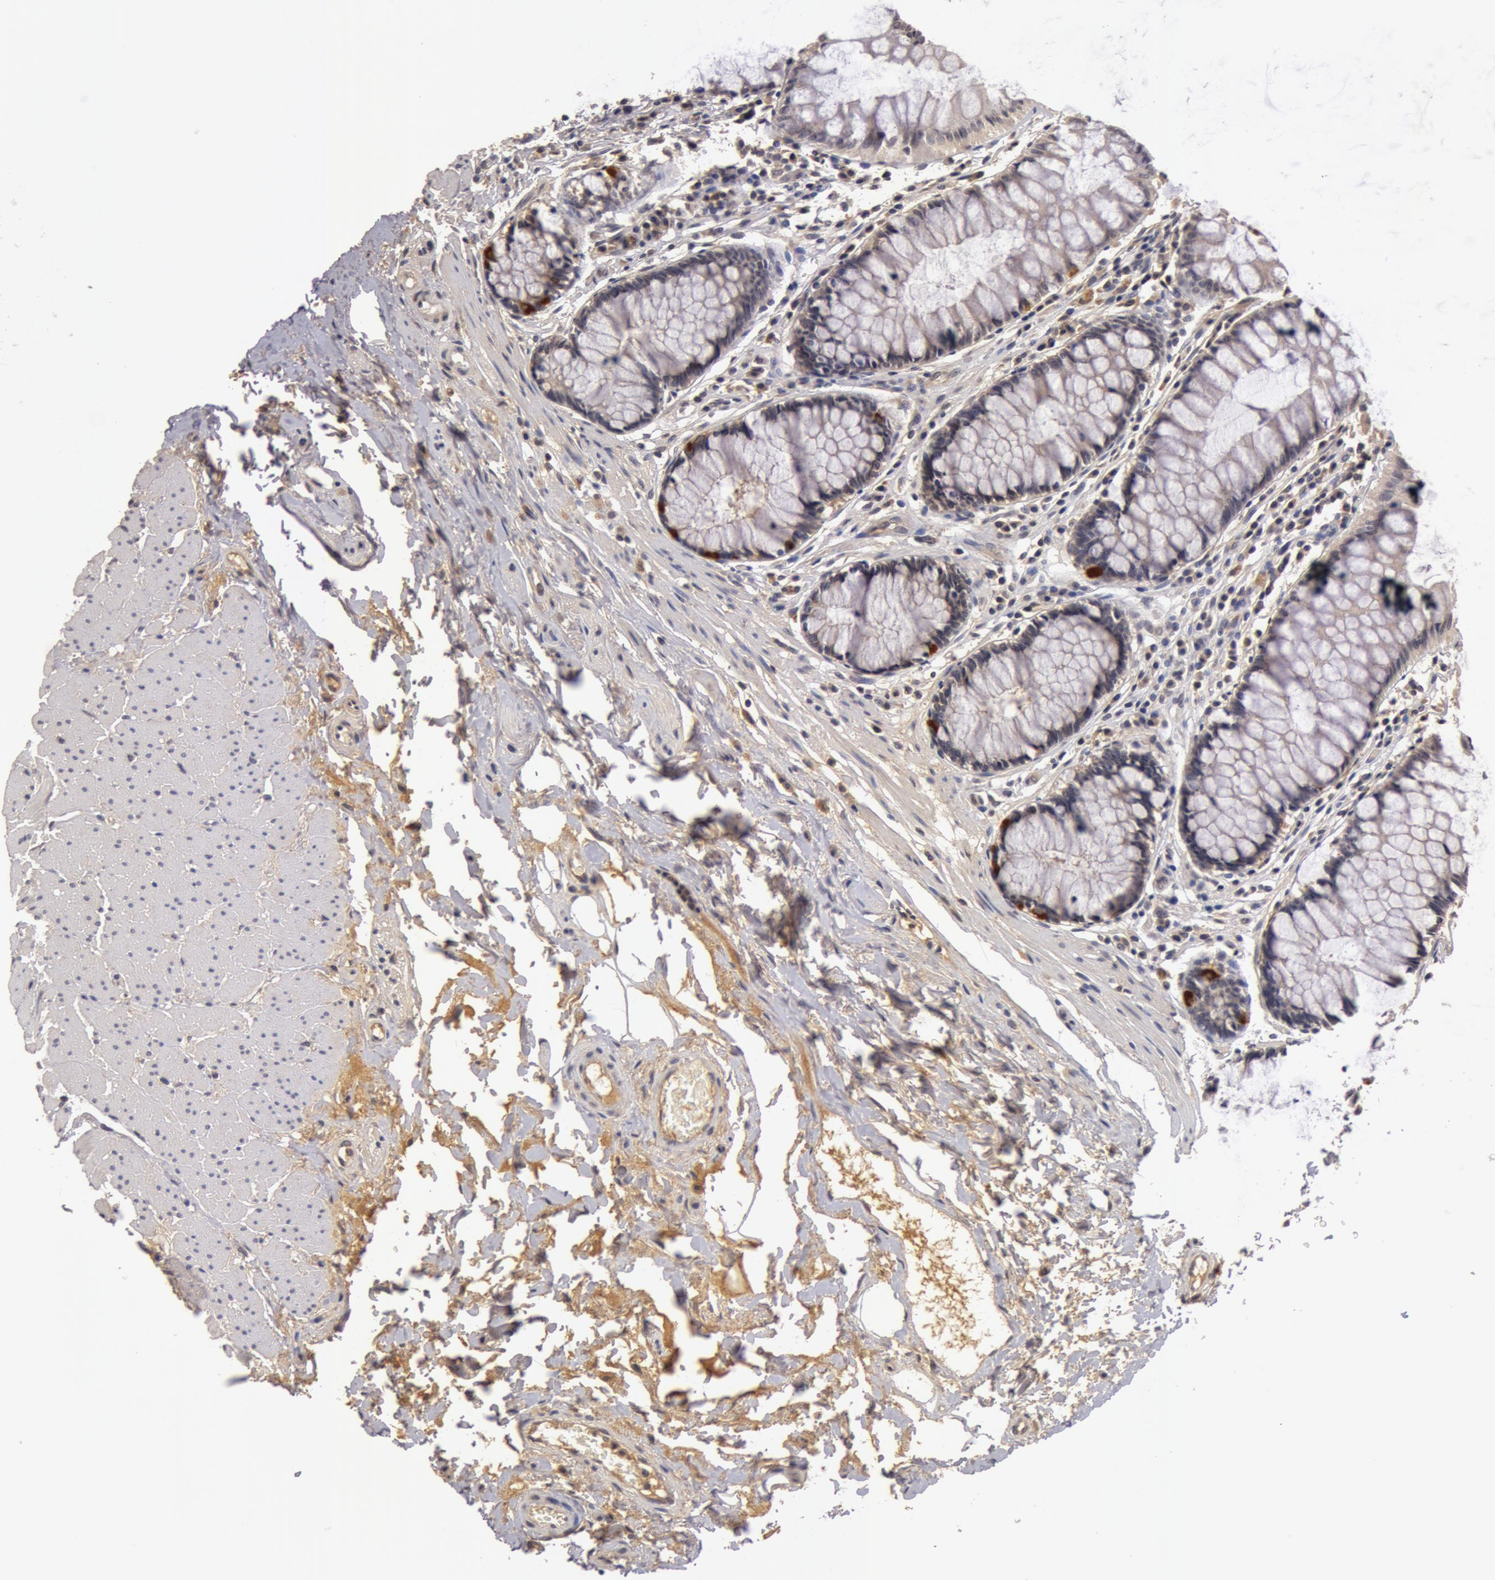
{"staining": {"intensity": "weak", "quantity": ">75%", "location": "cytoplasmic/membranous"}, "tissue": "rectum", "cell_type": "Glandular cells", "image_type": "normal", "snomed": [{"axis": "morphology", "description": "Normal tissue, NOS"}, {"axis": "topography", "description": "Rectum"}], "caption": "Brown immunohistochemical staining in benign human rectum demonstrates weak cytoplasmic/membranous expression in about >75% of glandular cells. (DAB IHC with brightfield microscopy, high magnification).", "gene": "BCHE", "patient": {"sex": "male", "age": 77}}